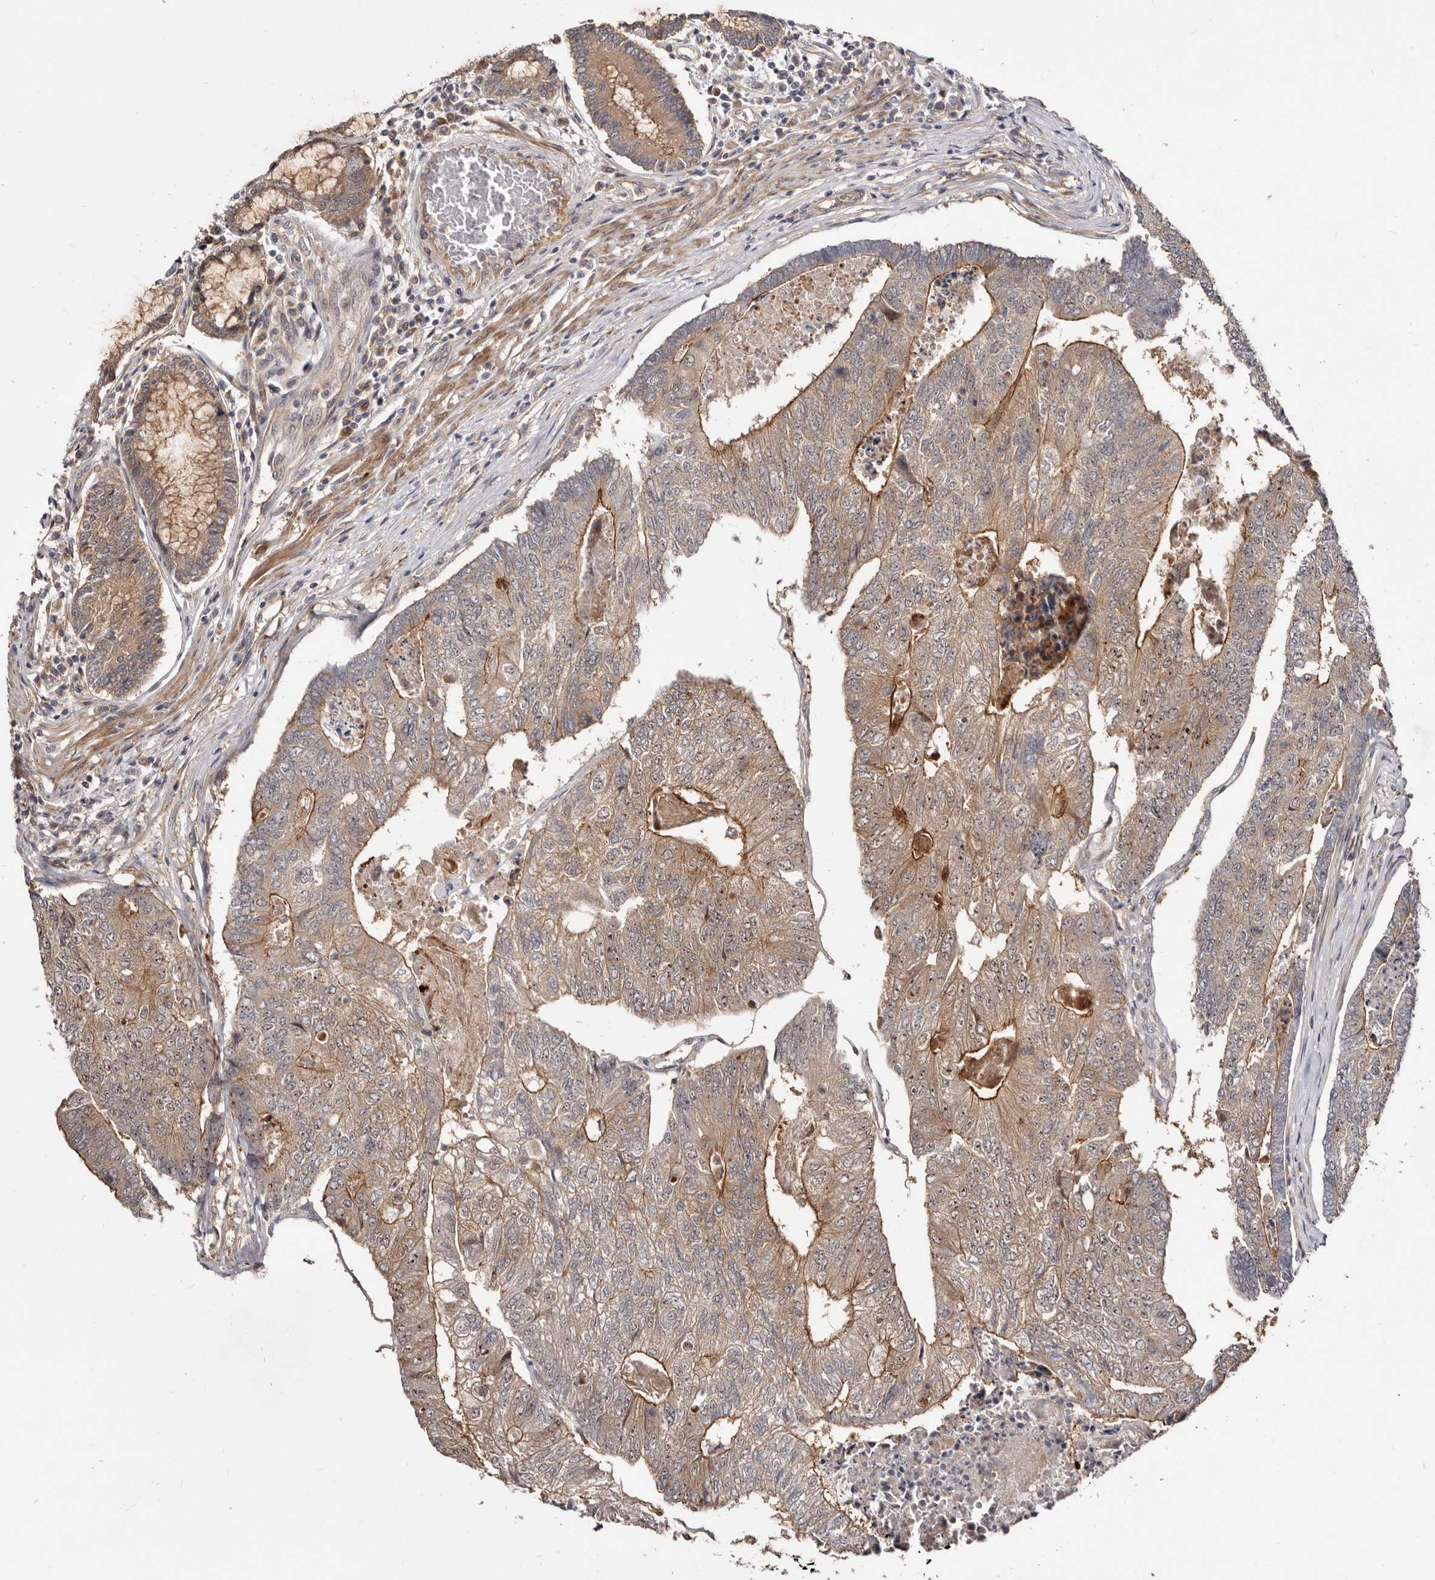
{"staining": {"intensity": "moderate", "quantity": ">75%", "location": "cytoplasmic/membranous"}, "tissue": "colorectal cancer", "cell_type": "Tumor cells", "image_type": "cancer", "snomed": [{"axis": "morphology", "description": "Adenocarcinoma, NOS"}, {"axis": "topography", "description": "Colon"}], "caption": "Approximately >75% of tumor cells in human colorectal cancer display moderate cytoplasmic/membranous protein expression as visualized by brown immunohistochemical staining.", "gene": "GPATCH4", "patient": {"sex": "female", "age": 67}}